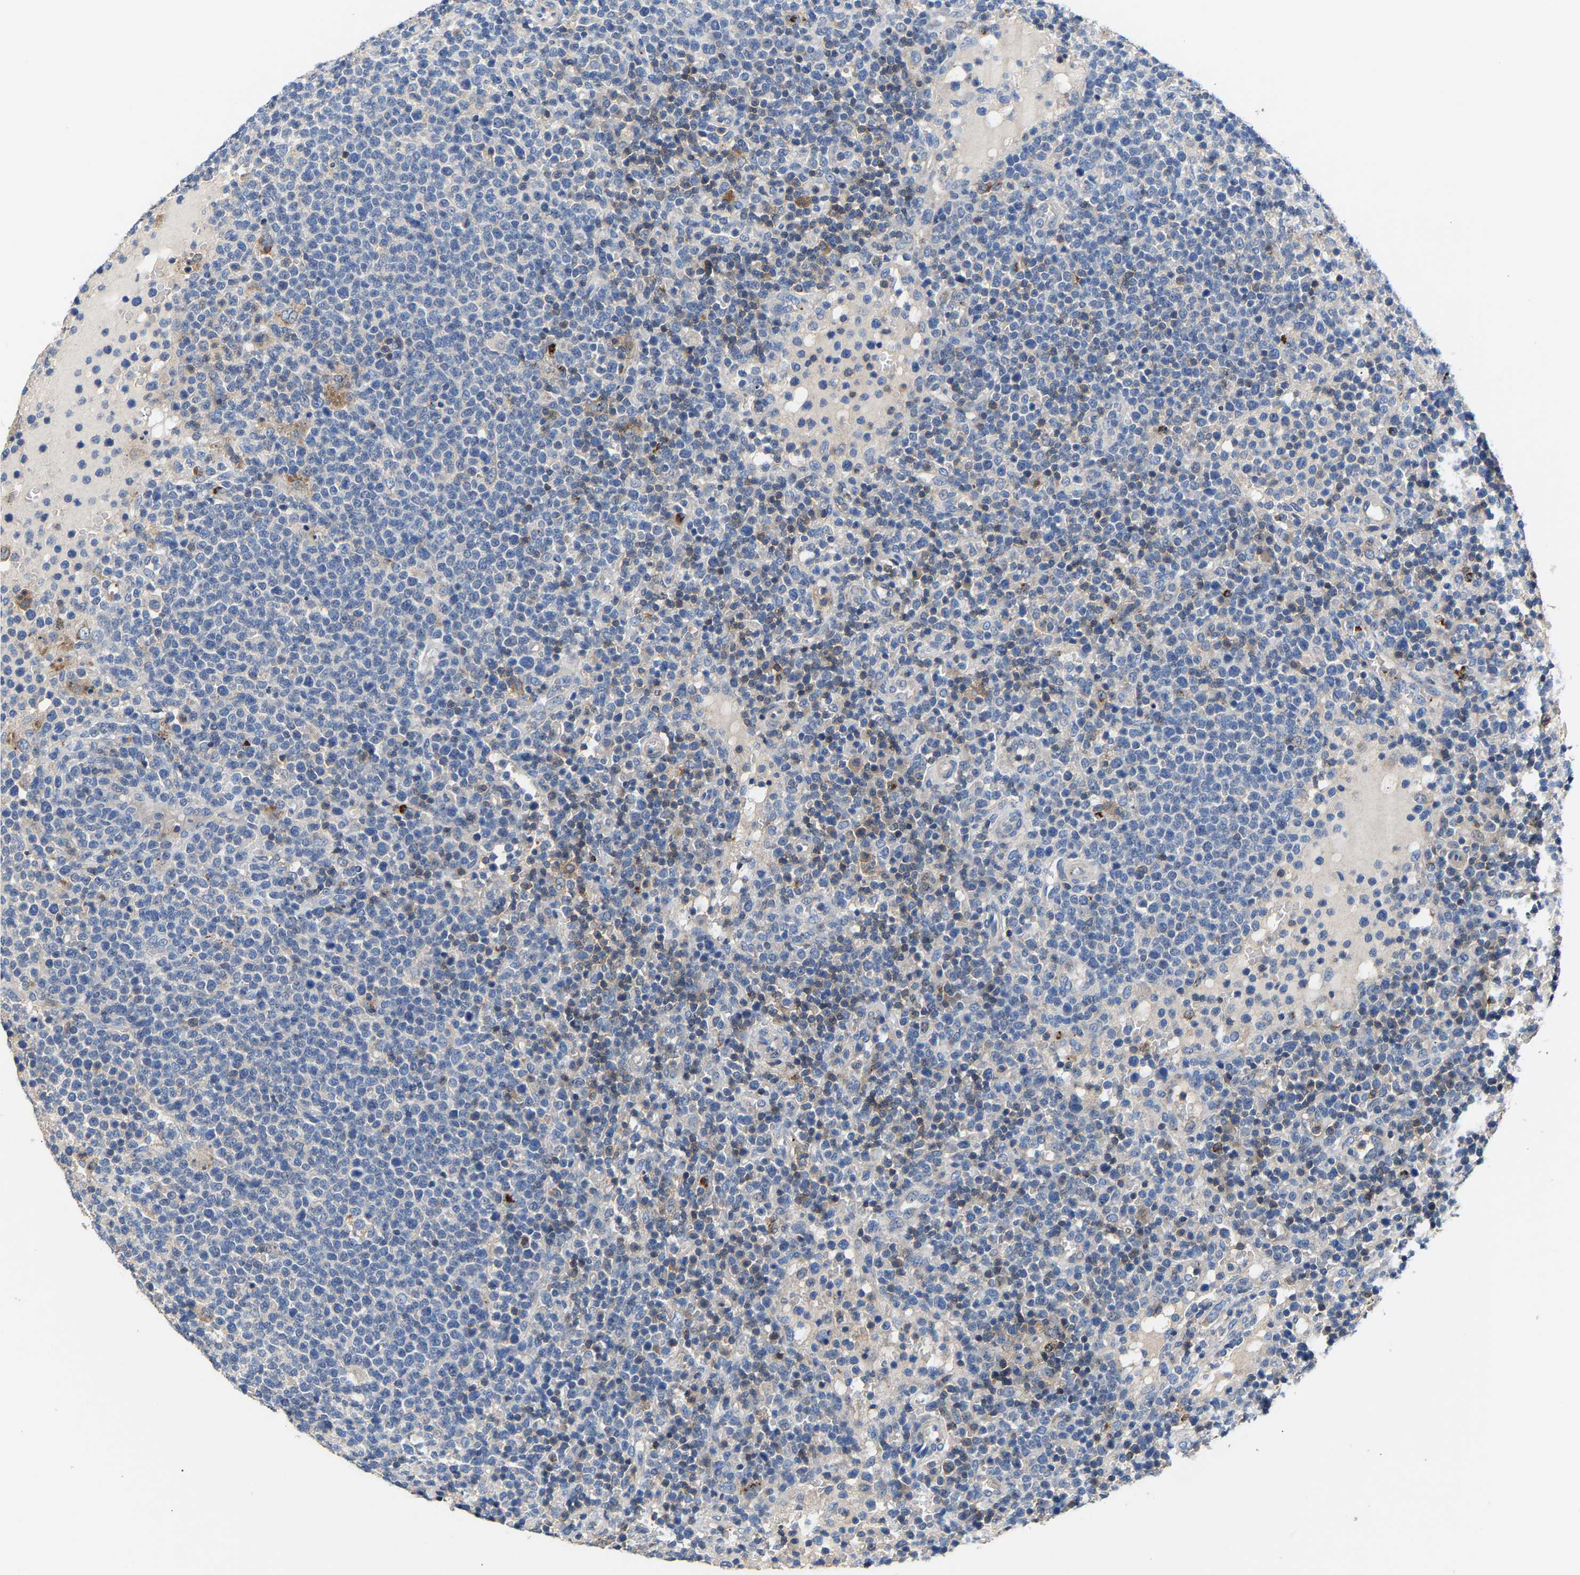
{"staining": {"intensity": "negative", "quantity": "none", "location": "none"}, "tissue": "lymphoma", "cell_type": "Tumor cells", "image_type": "cancer", "snomed": [{"axis": "morphology", "description": "Malignant lymphoma, non-Hodgkin's type, High grade"}, {"axis": "topography", "description": "Lymph node"}], "caption": "Lymphoma was stained to show a protein in brown. There is no significant staining in tumor cells.", "gene": "CCDC171", "patient": {"sex": "male", "age": 61}}